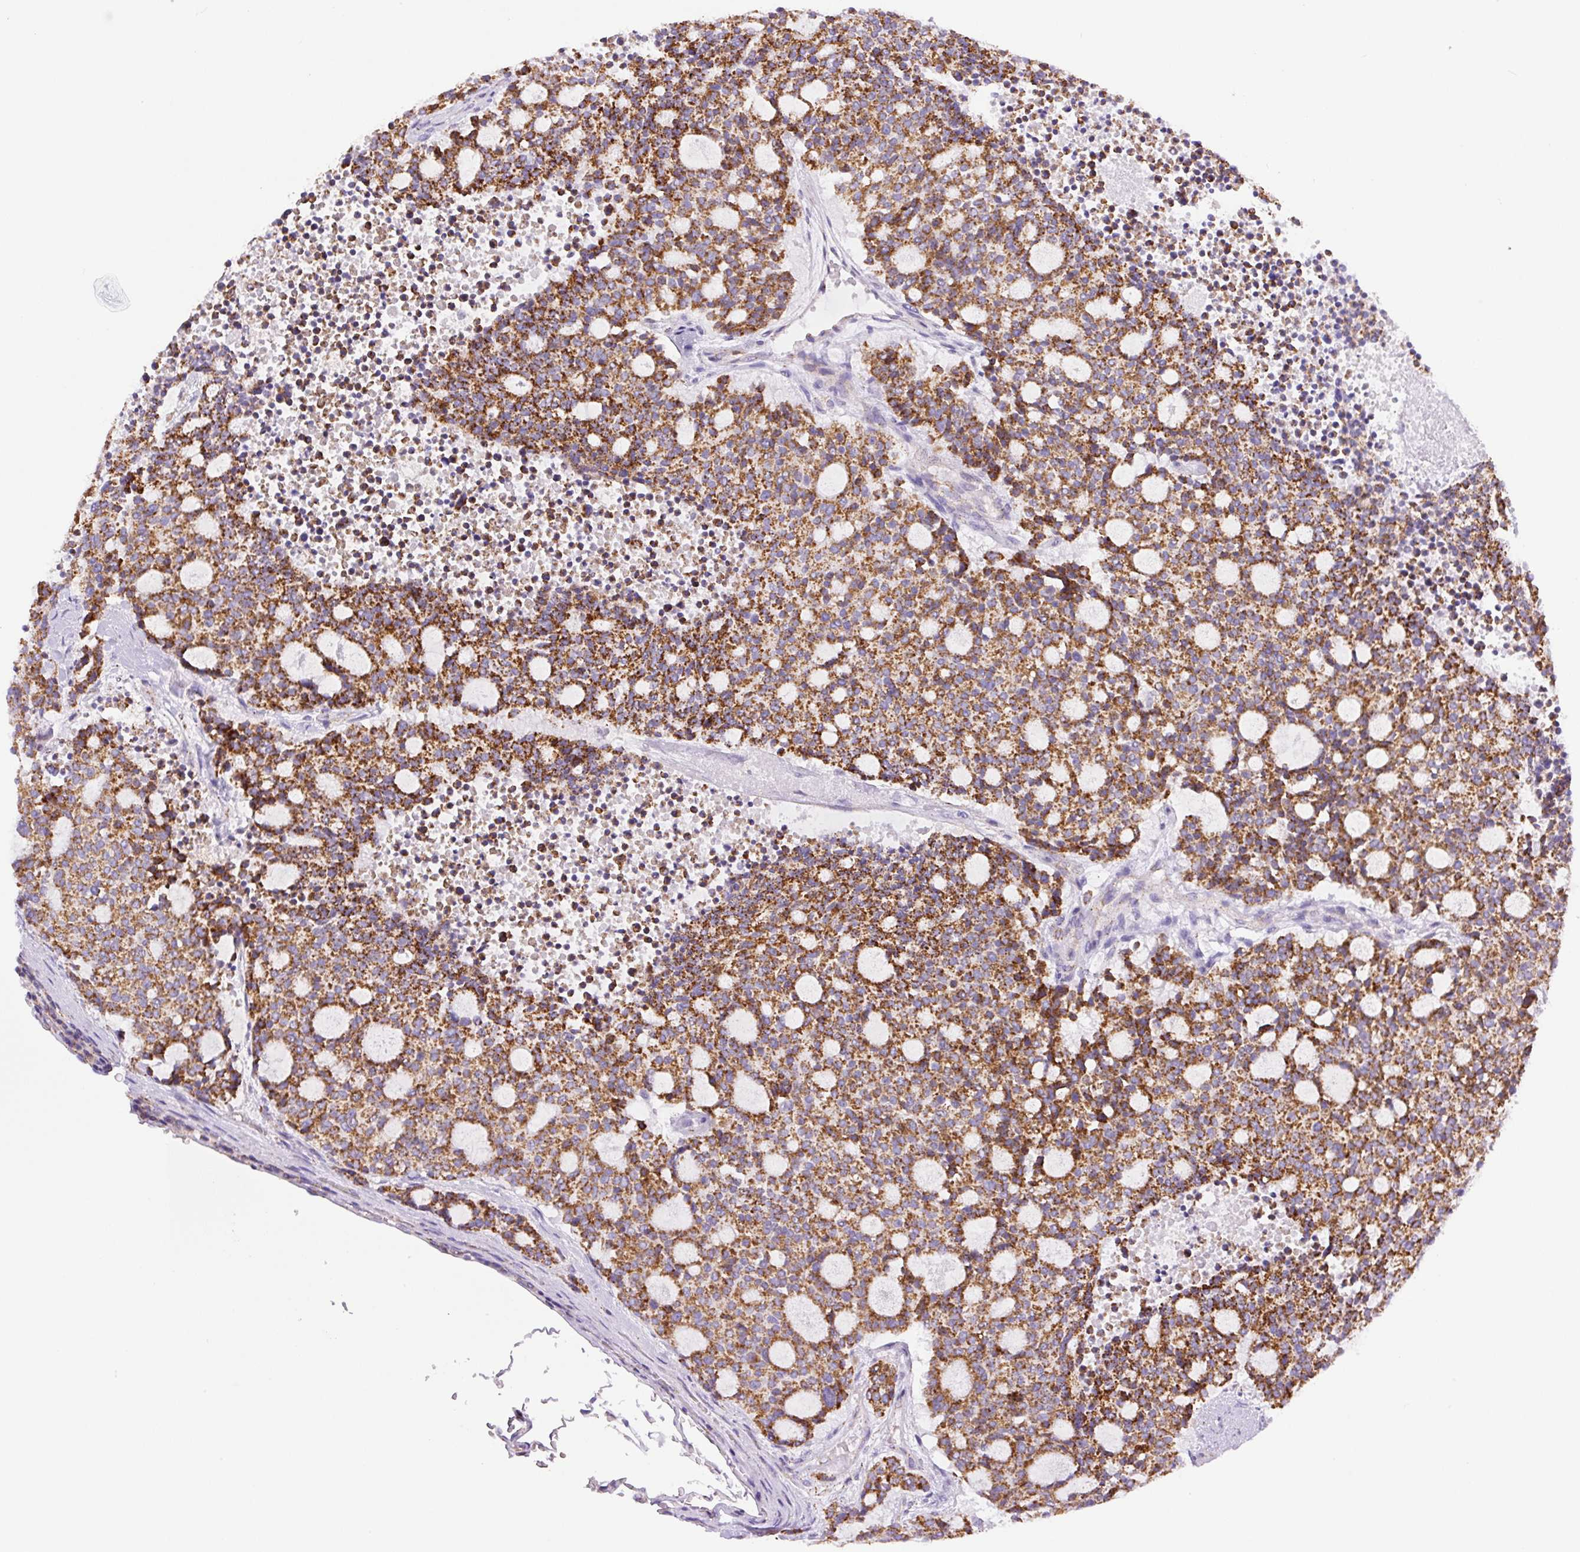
{"staining": {"intensity": "strong", "quantity": ">75%", "location": "cytoplasmic/membranous"}, "tissue": "carcinoid", "cell_type": "Tumor cells", "image_type": "cancer", "snomed": [{"axis": "morphology", "description": "Carcinoid, malignant, NOS"}, {"axis": "topography", "description": "Pancreas"}], "caption": "Carcinoid stained with a protein marker displays strong staining in tumor cells.", "gene": "NF1", "patient": {"sex": "female", "age": 54}}